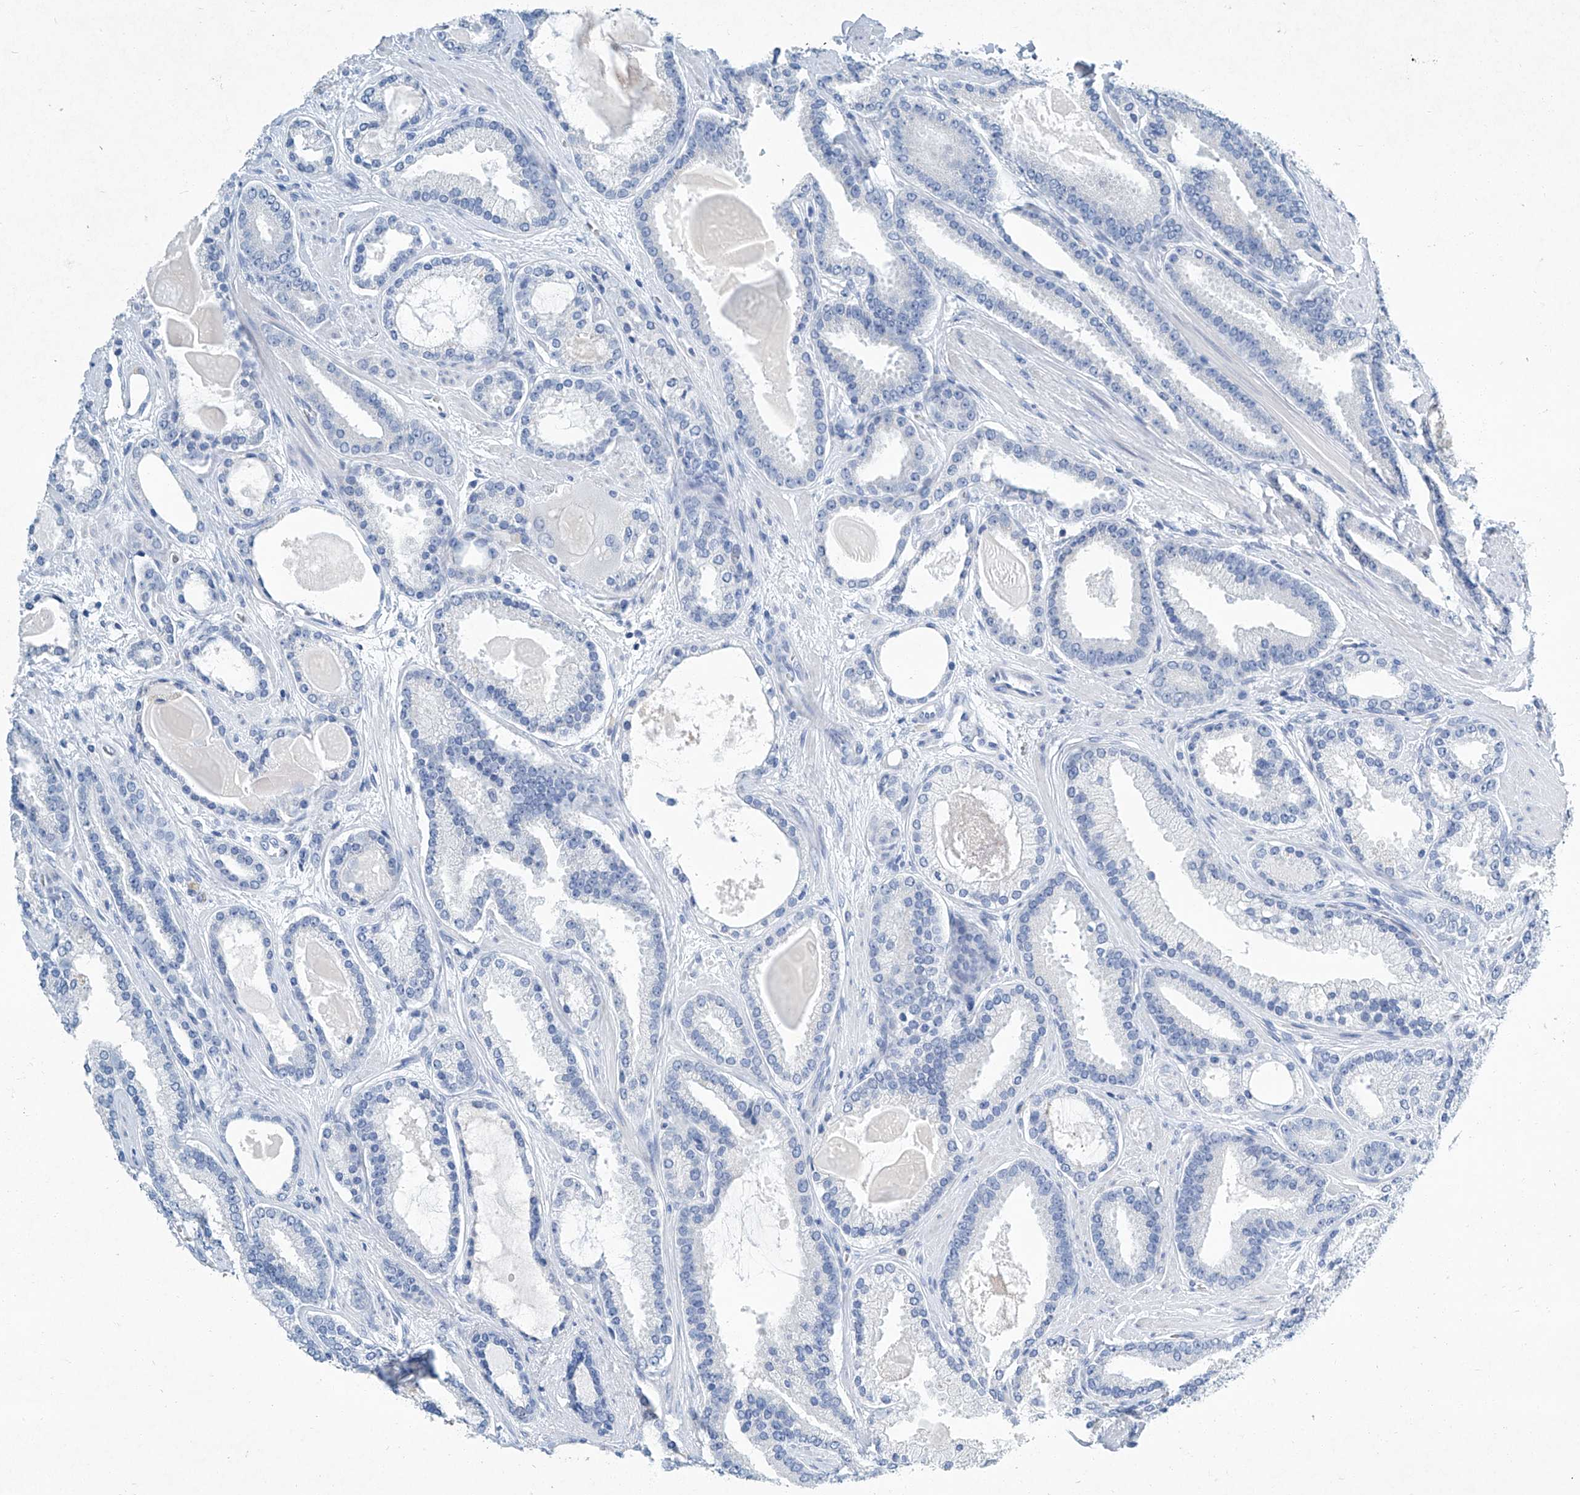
{"staining": {"intensity": "negative", "quantity": "none", "location": "none"}, "tissue": "prostate cancer", "cell_type": "Tumor cells", "image_type": "cancer", "snomed": [{"axis": "morphology", "description": "Adenocarcinoma, High grade"}, {"axis": "topography", "description": "Prostate"}], "caption": "High magnification brightfield microscopy of prostate cancer (adenocarcinoma (high-grade)) stained with DAB (3,3'-diaminobenzidine) (brown) and counterstained with hematoxylin (blue): tumor cells show no significant staining.", "gene": "CYP2A7", "patient": {"sex": "male", "age": 60}}